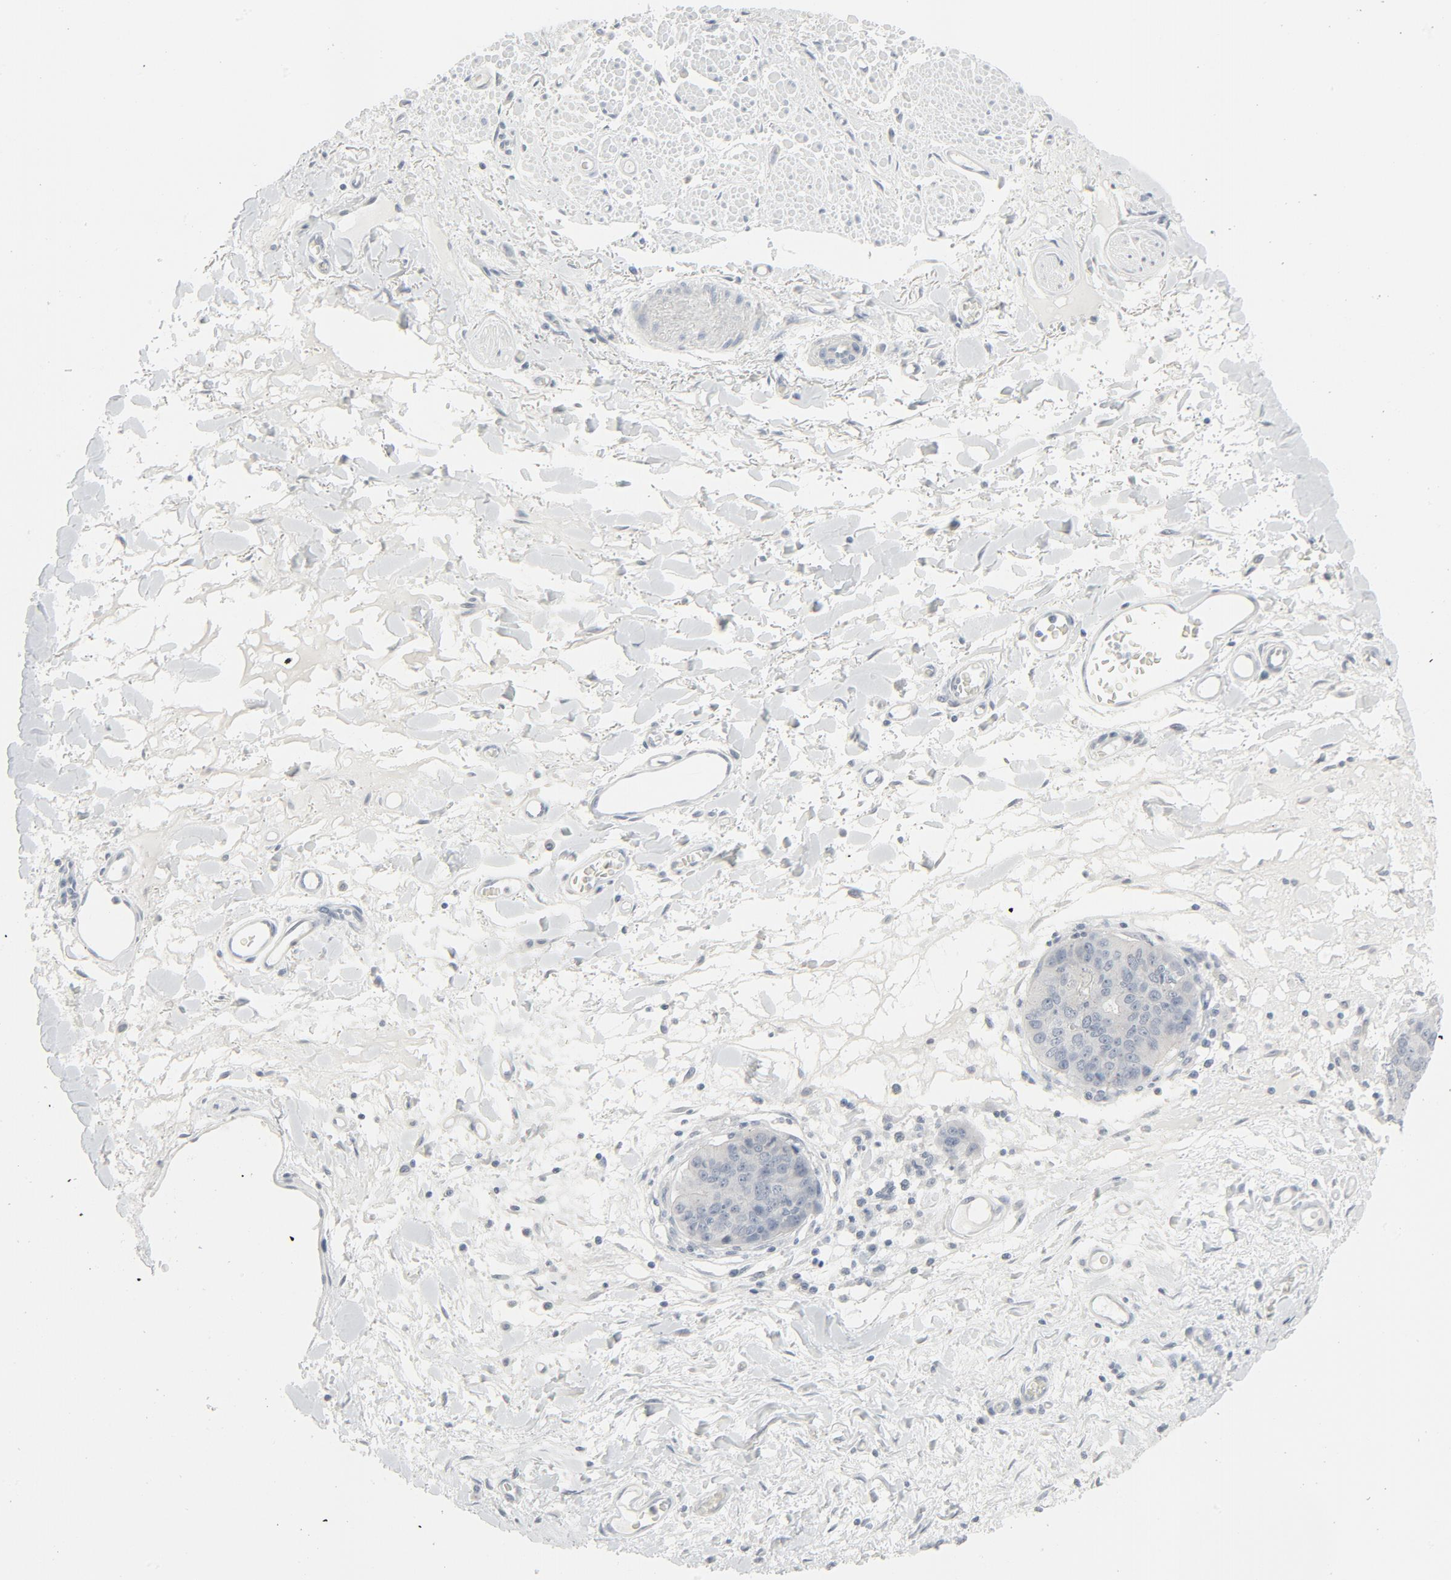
{"staining": {"intensity": "negative", "quantity": "none", "location": "none"}, "tissue": "stomach cancer", "cell_type": "Tumor cells", "image_type": "cancer", "snomed": [{"axis": "morphology", "description": "Adenocarcinoma, NOS"}, {"axis": "topography", "description": "Esophagus"}, {"axis": "topography", "description": "Stomach"}], "caption": "Immunohistochemistry (IHC) image of human stomach adenocarcinoma stained for a protein (brown), which displays no expression in tumor cells.", "gene": "FGFR3", "patient": {"sex": "male", "age": 74}}